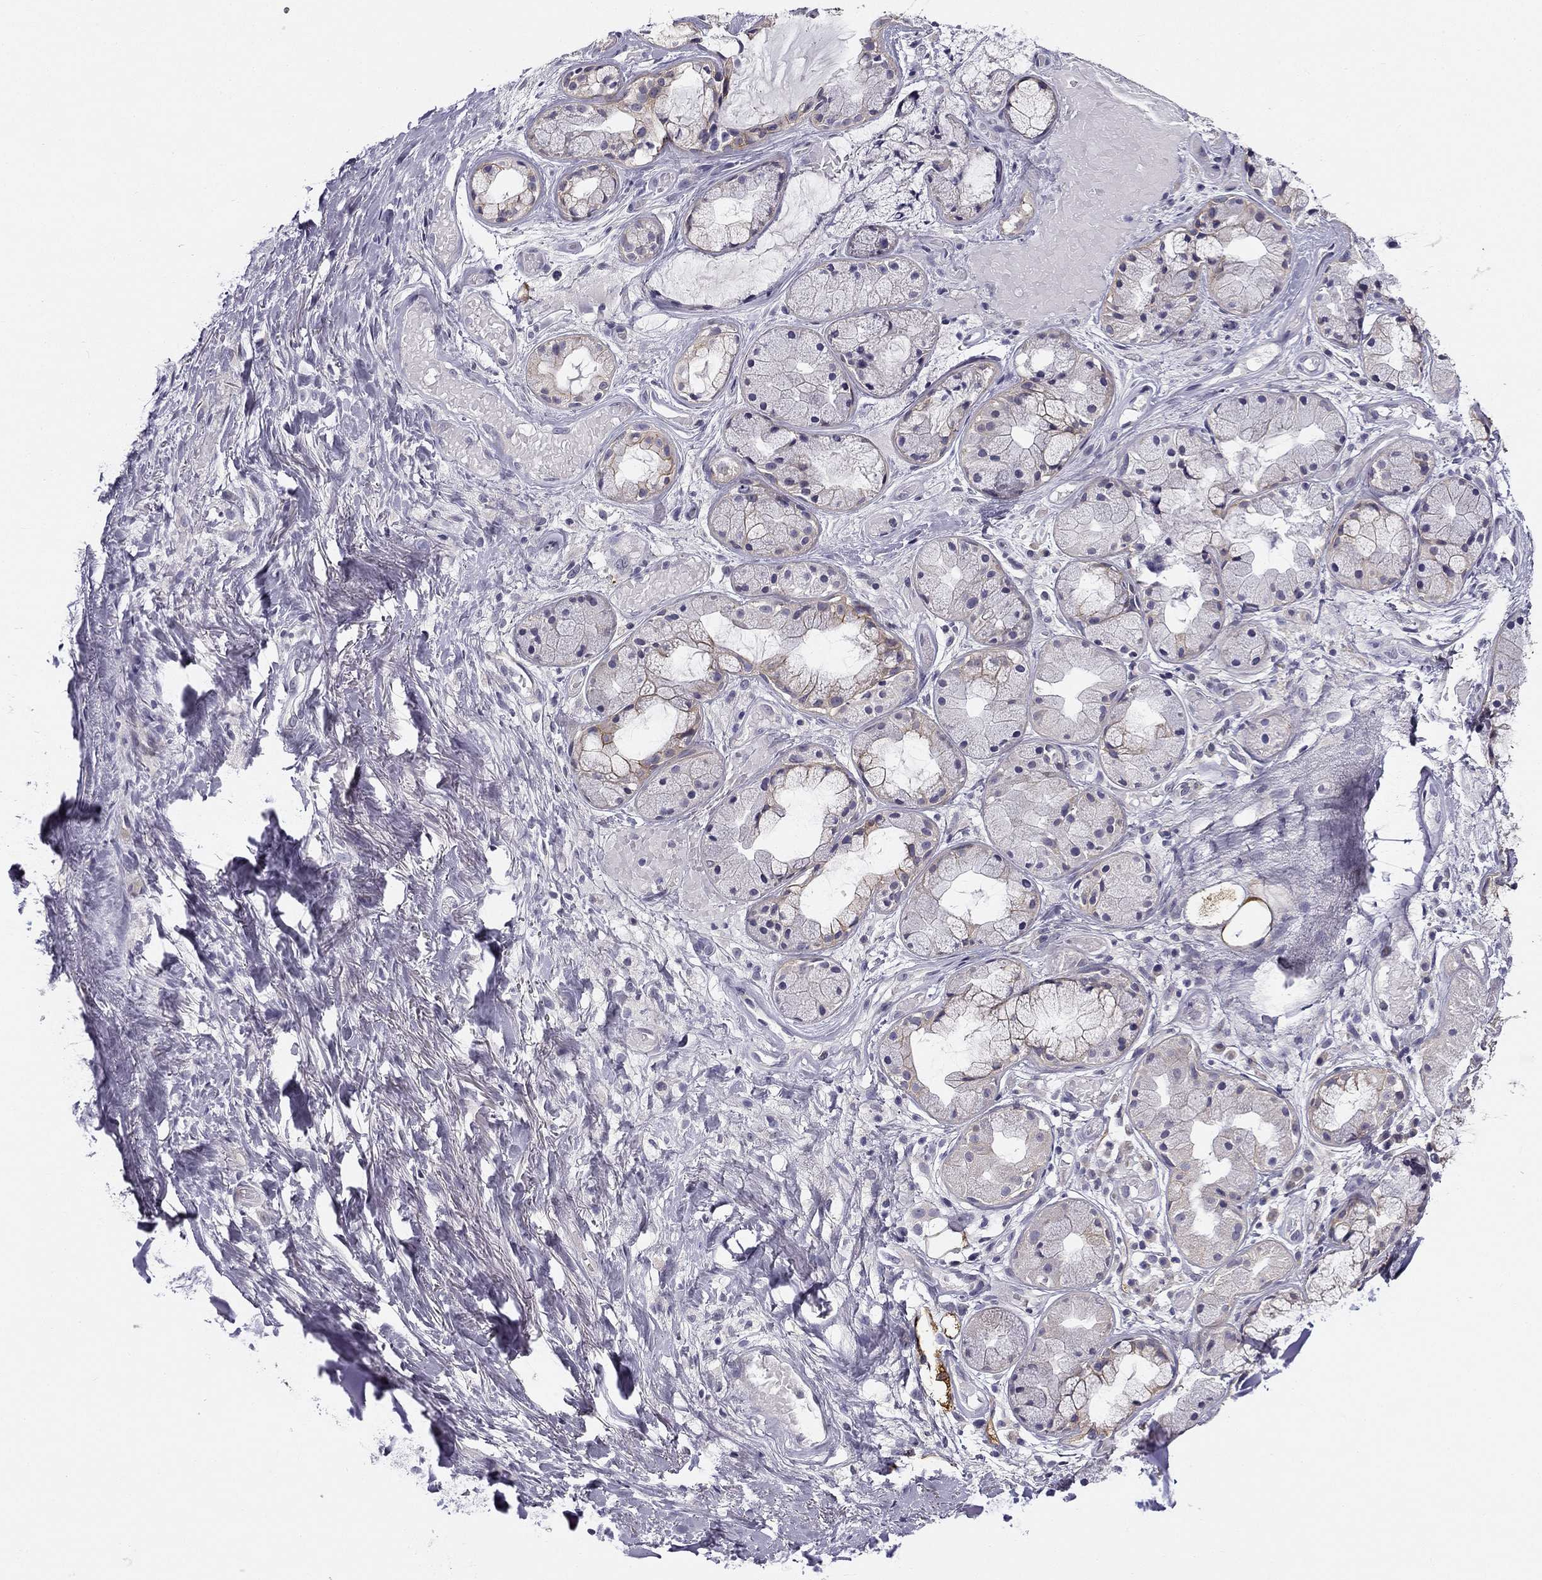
{"staining": {"intensity": "negative", "quantity": "none", "location": "none"}, "tissue": "soft tissue", "cell_type": "Fibroblasts", "image_type": "normal", "snomed": [{"axis": "morphology", "description": "Normal tissue, NOS"}, {"axis": "topography", "description": "Cartilage tissue"}], "caption": "Fibroblasts show no significant staining in normal soft tissue. The staining is performed using DAB (3,3'-diaminobenzidine) brown chromogen with nuclei counter-stained in using hematoxylin.", "gene": "CNR1", "patient": {"sex": "male", "age": 62}}